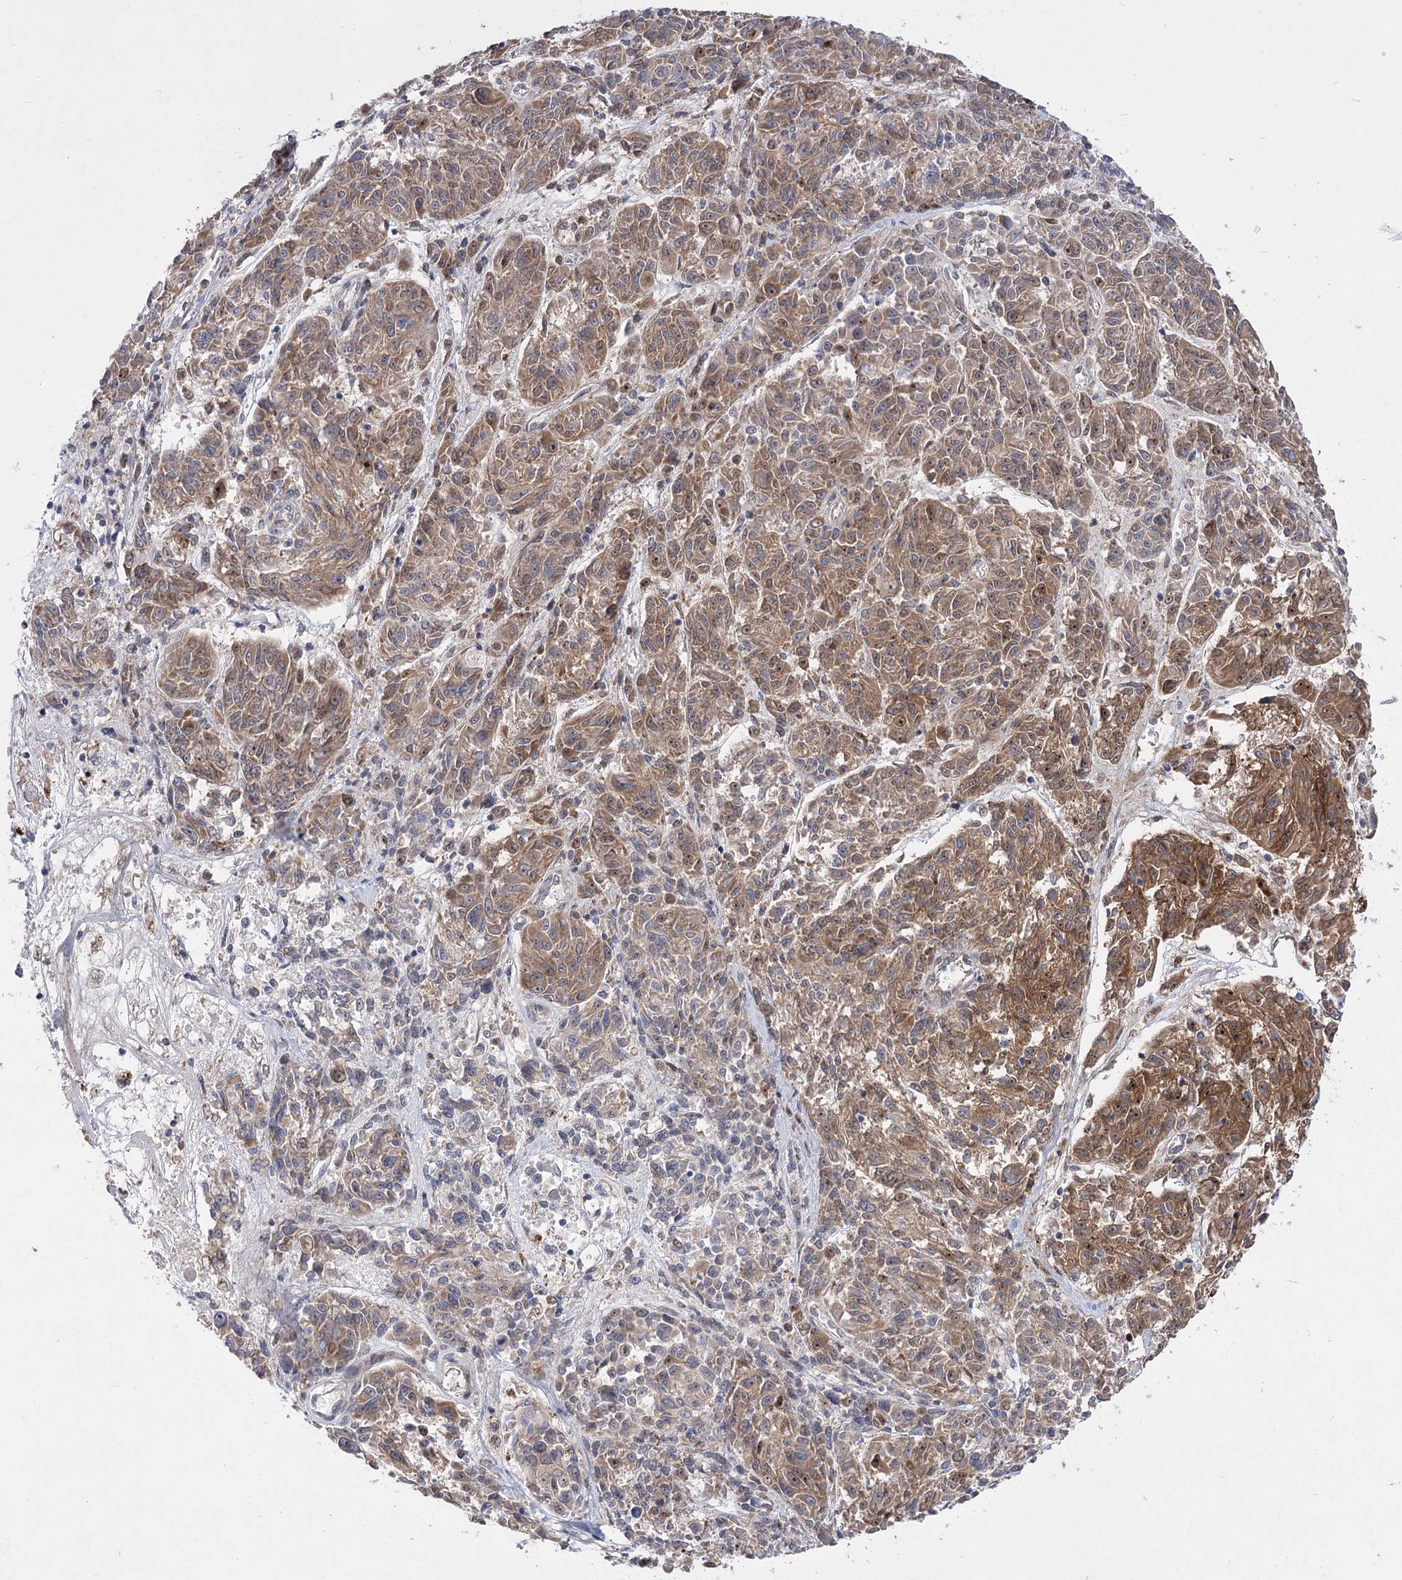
{"staining": {"intensity": "moderate", "quantity": "25%-75%", "location": "cytoplasmic/membranous"}, "tissue": "melanoma", "cell_type": "Tumor cells", "image_type": "cancer", "snomed": [{"axis": "morphology", "description": "Malignant melanoma, NOS"}, {"axis": "topography", "description": "Skin"}], "caption": "Immunohistochemistry (IHC) photomicrograph of neoplastic tissue: human malignant melanoma stained using IHC reveals medium levels of moderate protein expression localized specifically in the cytoplasmic/membranous of tumor cells, appearing as a cytoplasmic/membranous brown color.", "gene": "PDHB", "patient": {"sex": "male", "age": 53}}